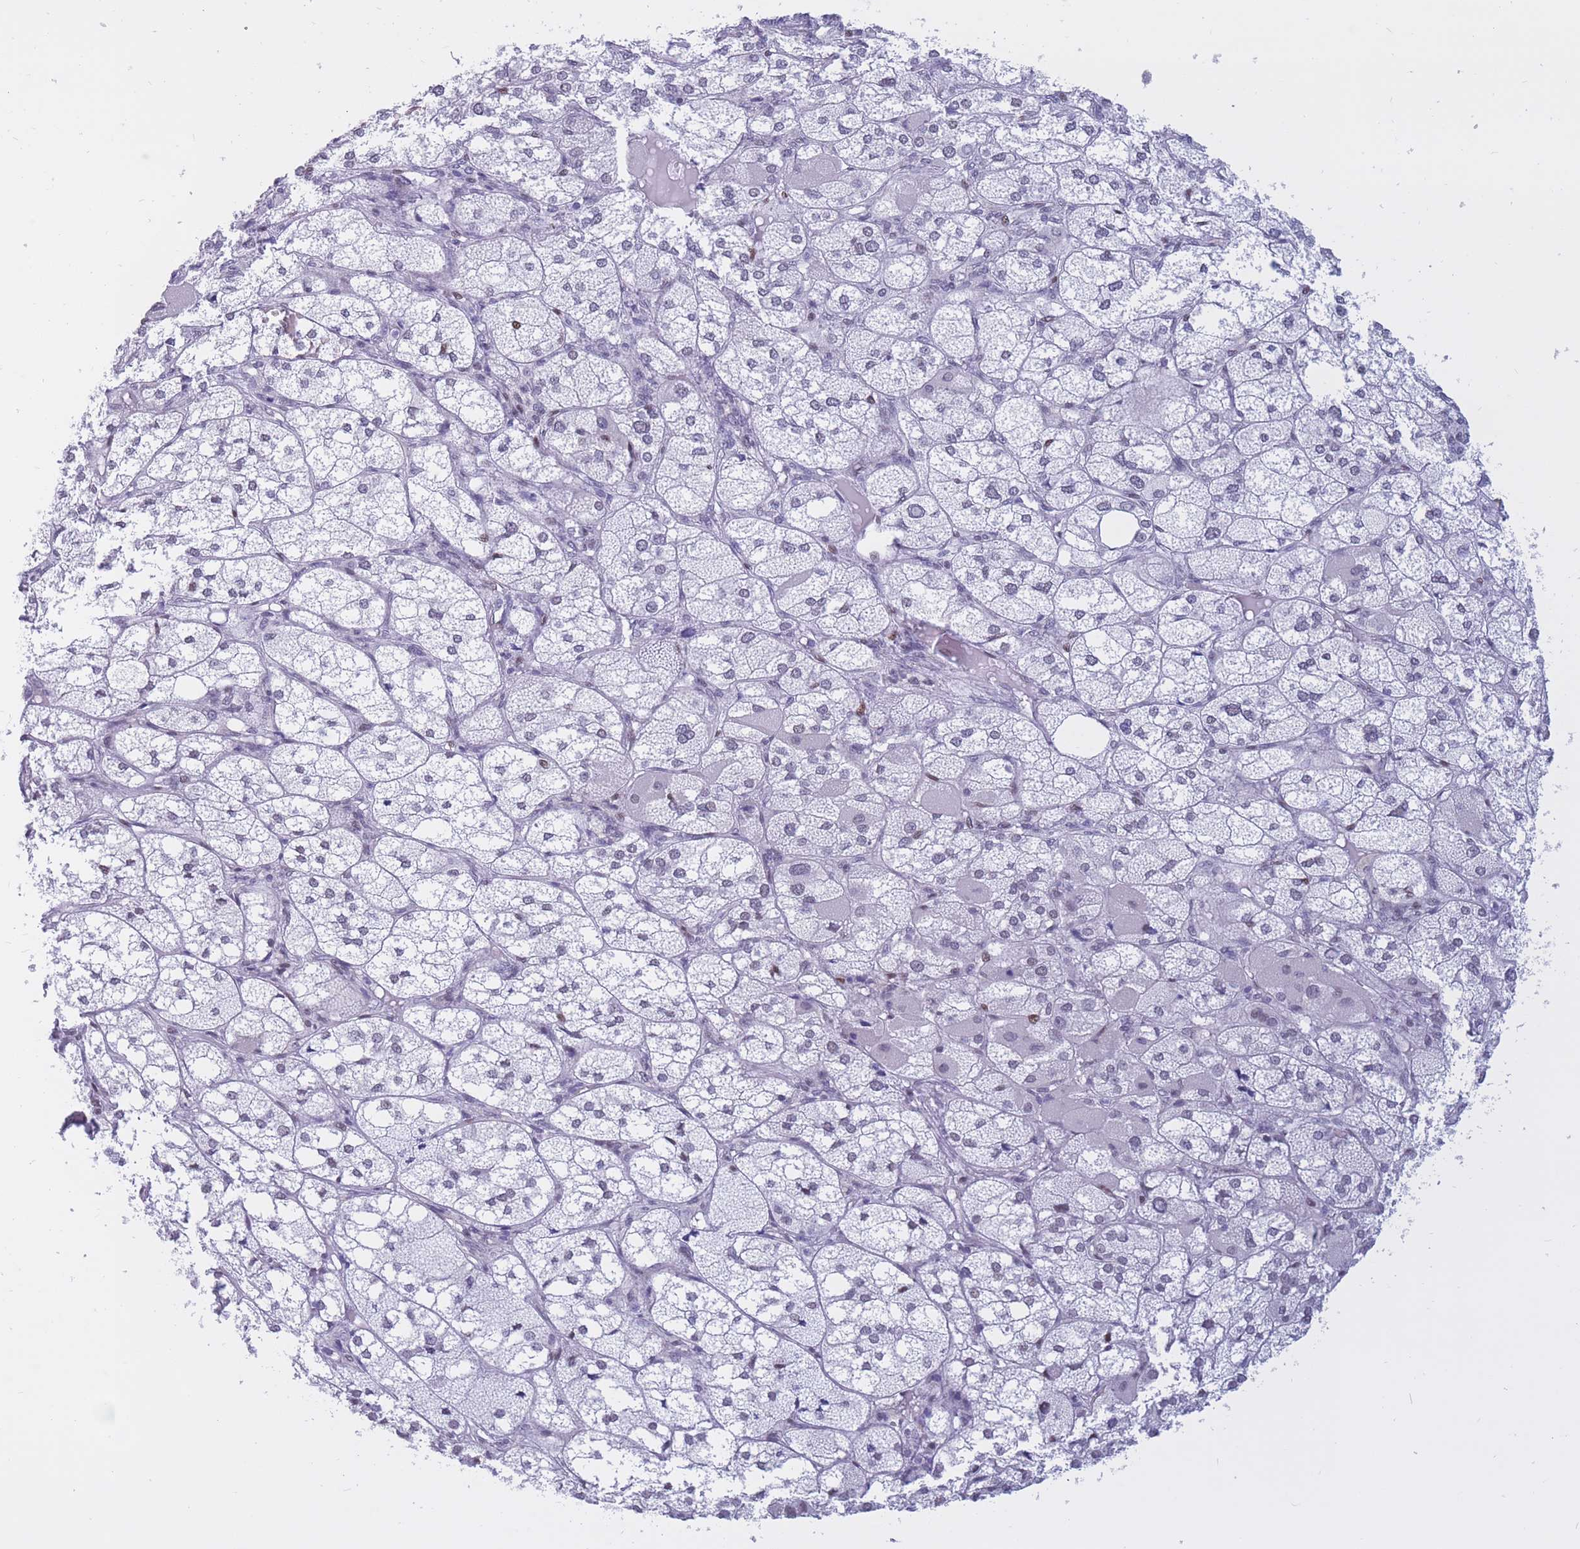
{"staining": {"intensity": "weak", "quantity": "<25%", "location": "nuclear"}, "tissue": "adrenal gland", "cell_type": "Glandular cells", "image_type": "normal", "snomed": [{"axis": "morphology", "description": "Normal tissue, NOS"}, {"axis": "topography", "description": "Adrenal gland"}], "caption": "Adrenal gland stained for a protein using immunohistochemistry demonstrates no staining glandular cells.", "gene": "NASP", "patient": {"sex": "female", "age": 61}}